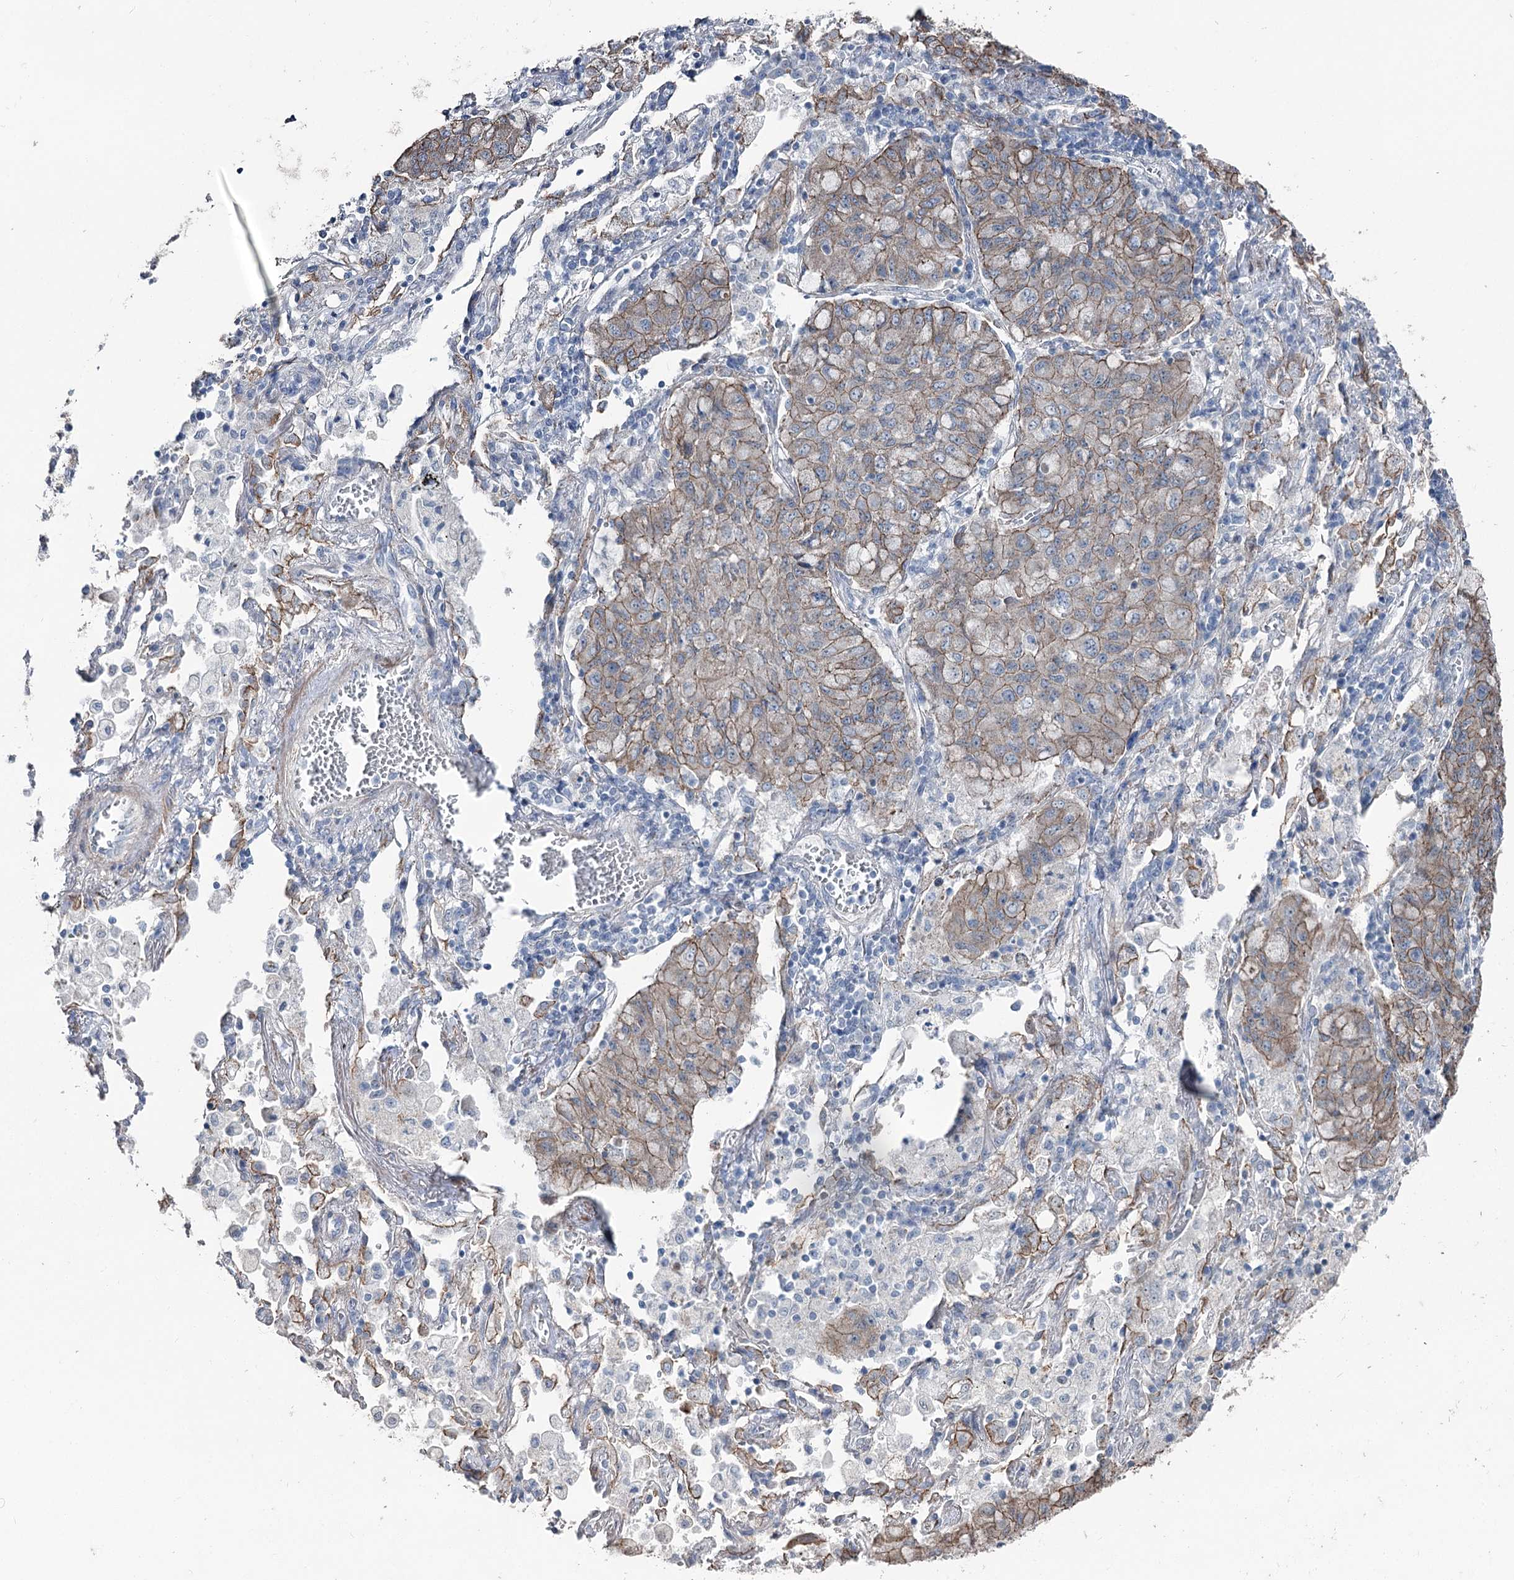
{"staining": {"intensity": "moderate", "quantity": ">75%", "location": "cytoplasmic/membranous"}, "tissue": "lung cancer", "cell_type": "Tumor cells", "image_type": "cancer", "snomed": [{"axis": "morphology", "description": "Squamous cell carcinoma, NOS"}, {"axis": "topography", "description": "Lung"}], "caption": "Tumor cells show moderate cytoplasmic/membranous positivity in approximately >75% of cells in lung cancer (squamous cell carcinoma).", "gene": "FAM120B", "patient": {"sex": "male", "age": 74}}